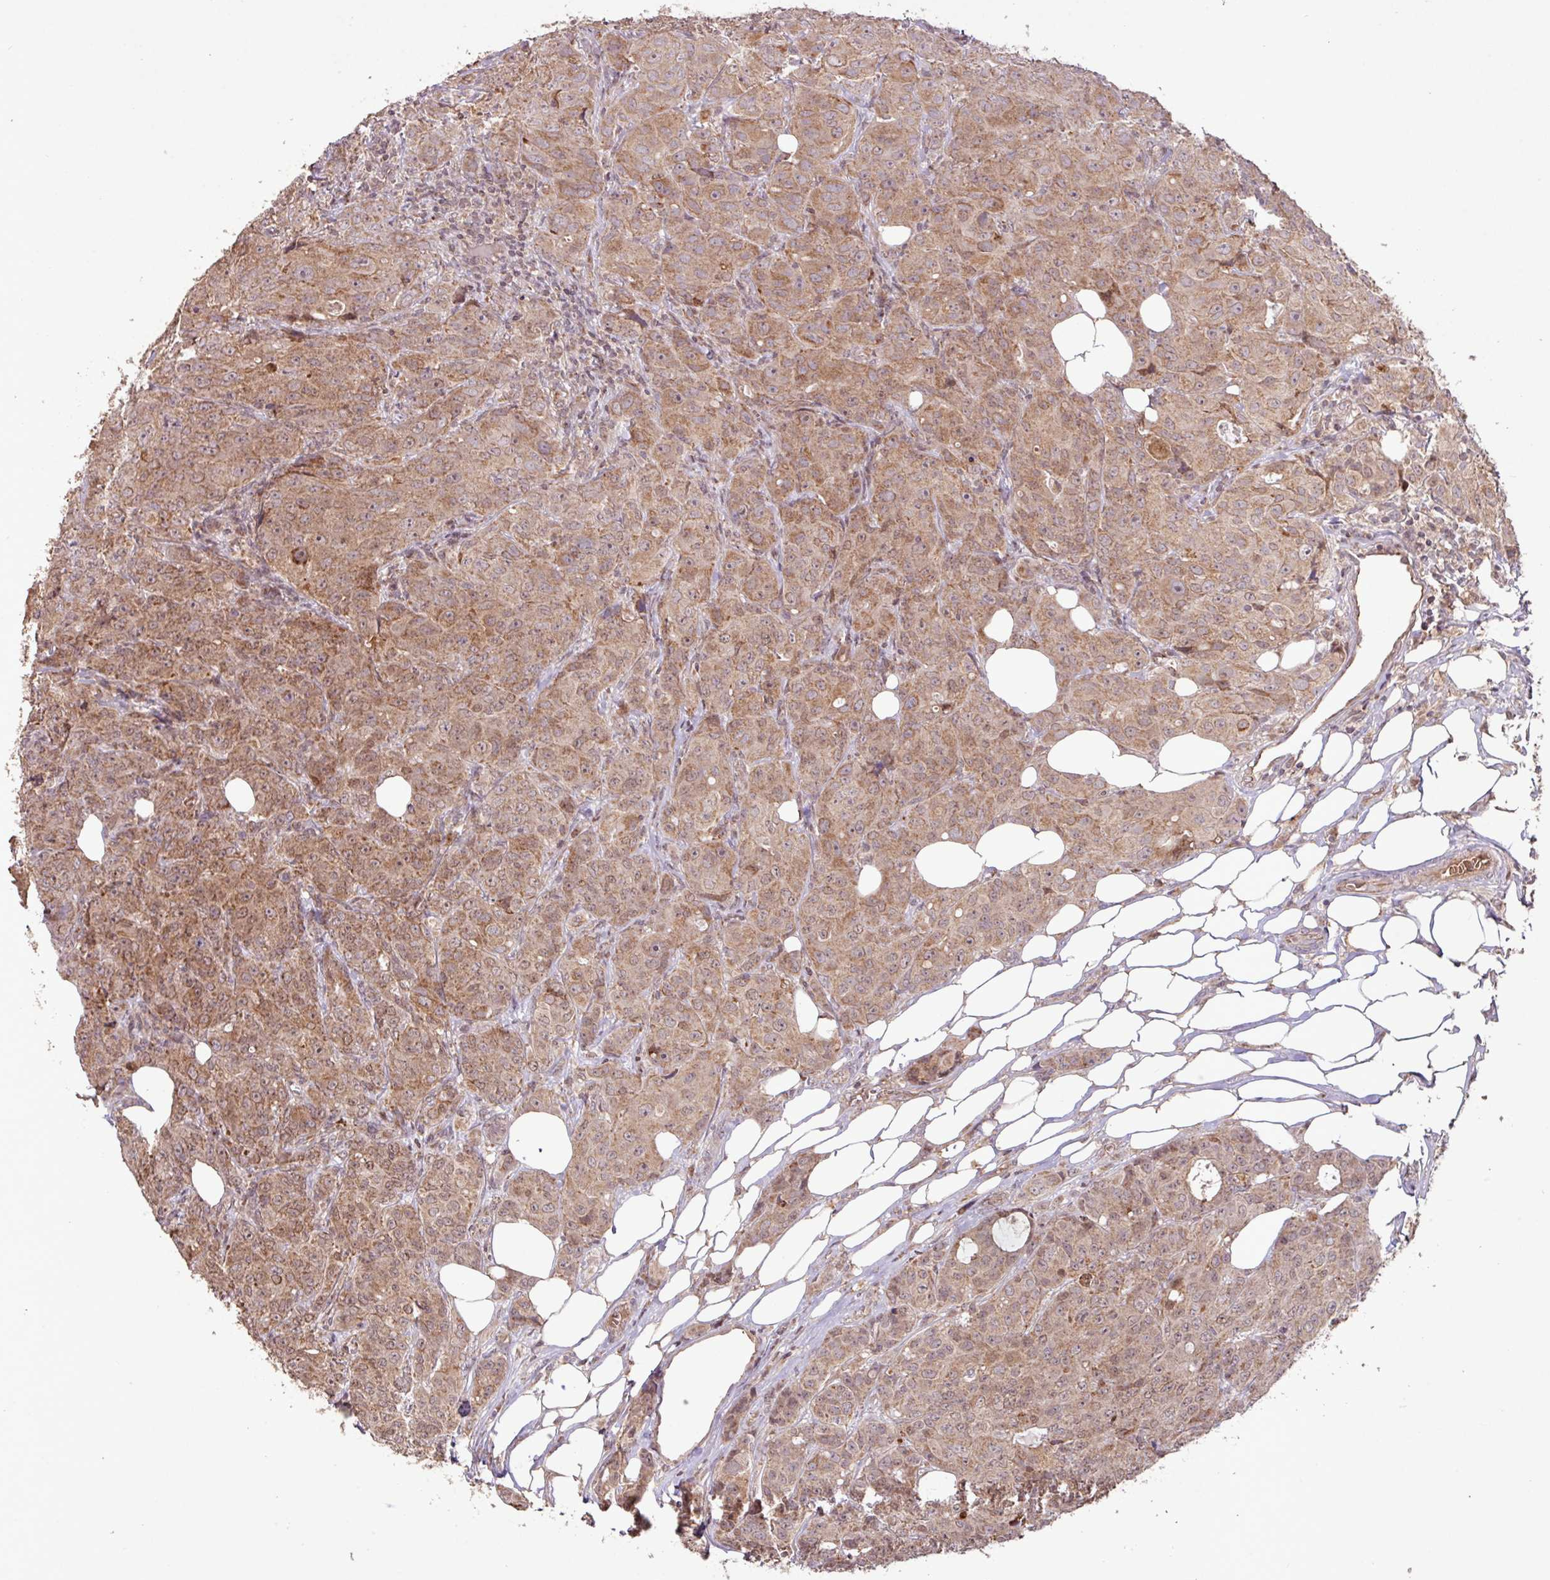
{"staining": {"intensity": "moderate", "quantity": ">75%", "location": "cytoplasmic/membranous"}, "tissue": "breast cancer", "cell_type": "Tumor cells", "image_type": "cancer", "snomed": [{"axis": "morphology", "description": "Duct carcinoma"}, {"axis": "topography", "description": "Breast"}], "caption": "The immunohistochemical stain highlights moderate cytoplasmic/membranous positivity in tumor cells of breast cancer tissue.", "gene": "YPEL3", "patient": {"sex": "female", "age": 43}}